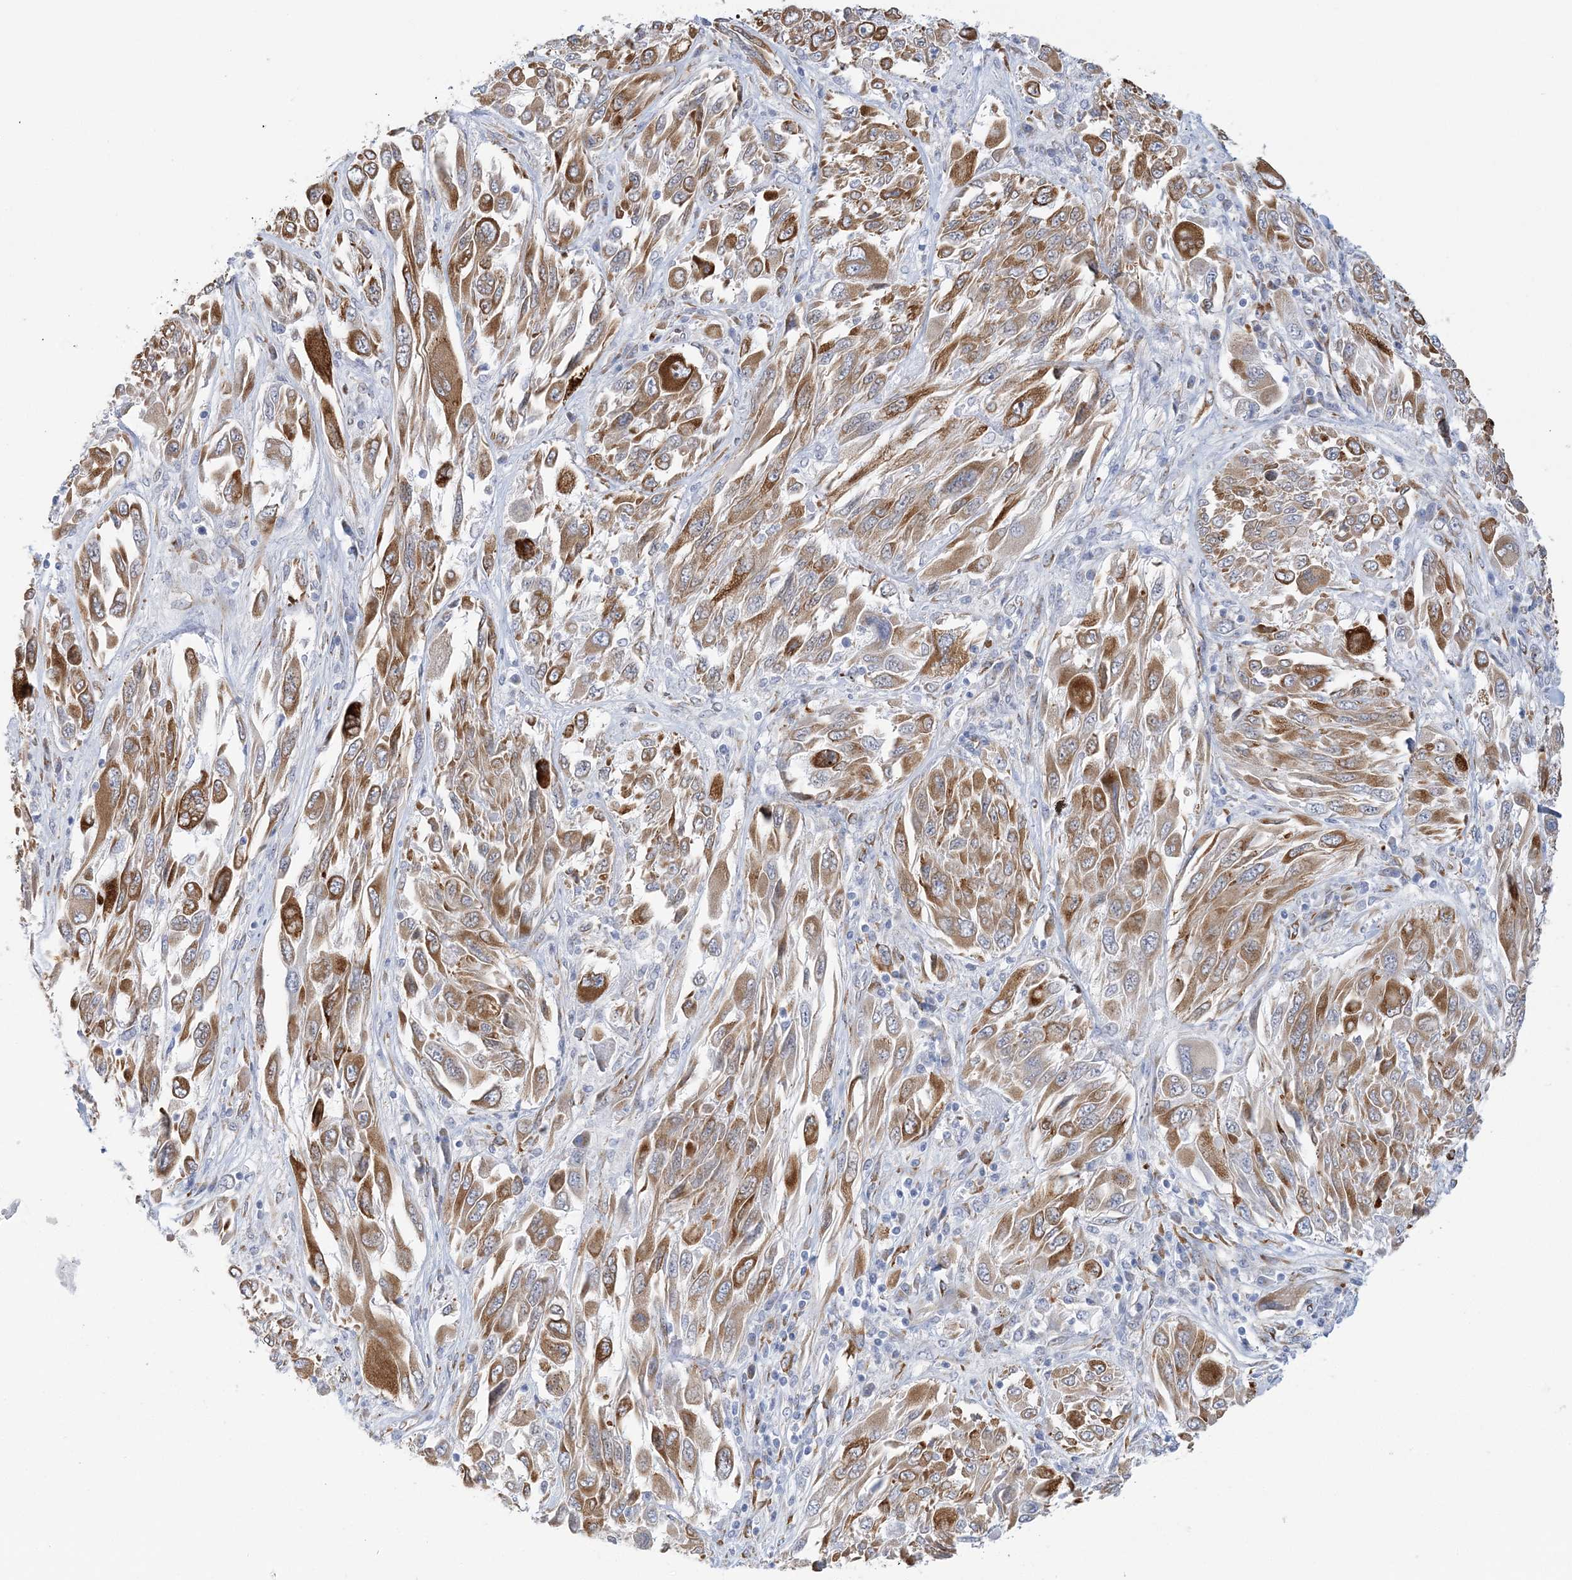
{"staining": {"intensity": "moderate", "quantity": ">75%", "location": "cytoplasmic/membranous"}, "tissue": "melanoma", "cell_type": "Tumor cells", "image_type": "cancer", "snomed": [{"axis": "morphology", "description": "Malignant melanoma, NOS"}, {"axis": "topography", "description": "Skin"}], "caption": "Brown immunohistochemical staining in human melanoma reveals moderate cytoplasmic/membranous staining in approximately >75% of tumor cells. The staining was performed using DAB (3,3'-diaminobenzidine) to visualize the protein expression in brown, while the nuclei were stained in blue with hematoxylin (Magnification: 20x).", "gene": "PLEKHG4B", "patient": {"sex": "female", "age": 91}}